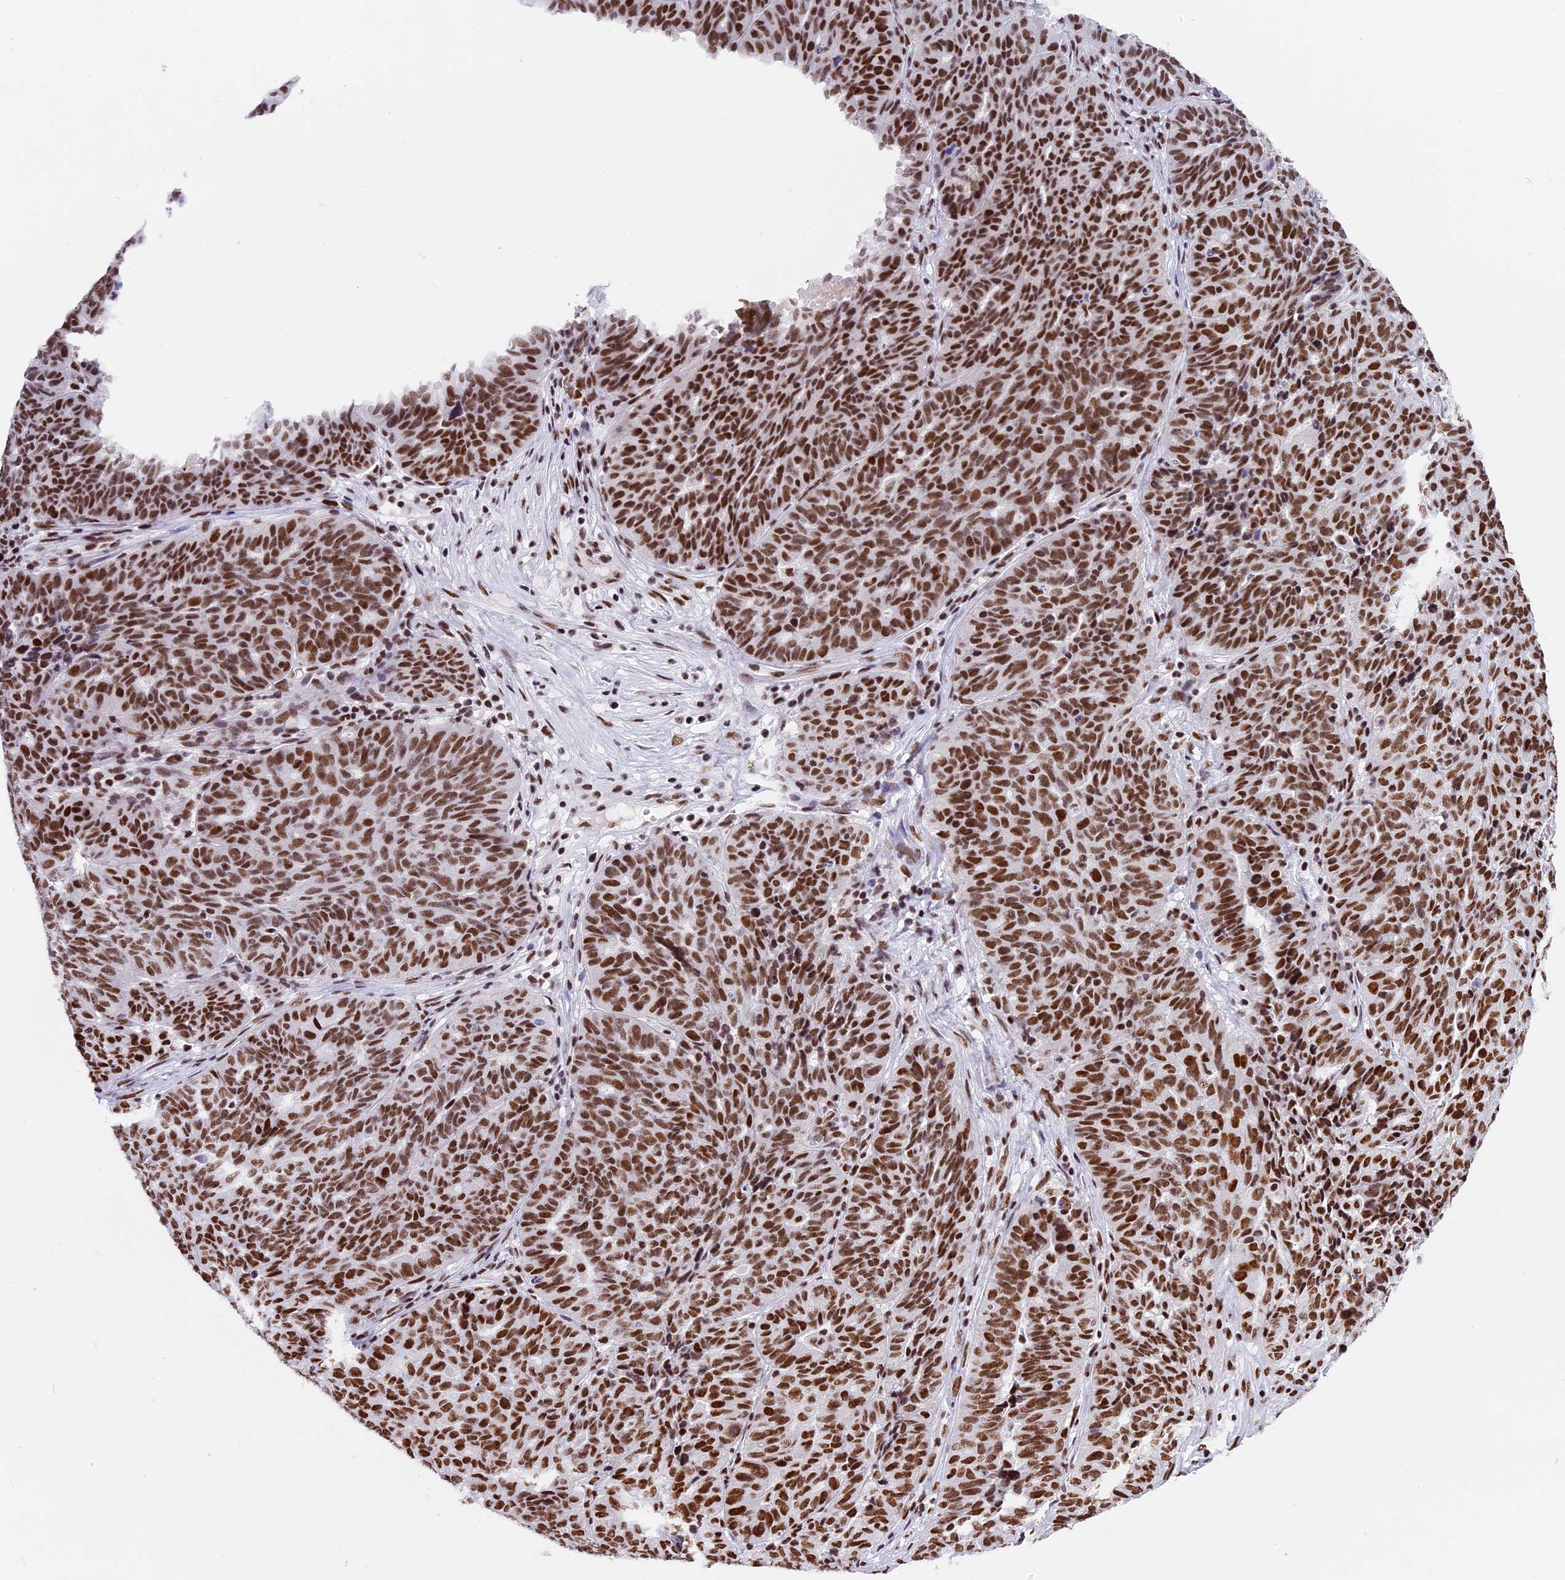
{"staining": {"intensity": "strong", "quantity": ">75%", "location": "nuclear"}, "tissue": "ovarian cancer", "cell_type": "Tumor cells", "image_type": "cancer", "snomed": [{"axis": "morphology", "description": "Cystadenocarcinoma, serous, NOS"}, {"axis": "topography", "description": "Ovary"}], "caption": "A high amount of strong nuclear positivity is appreciated in about >75% of tumor cells in serous cystadenocarcinoma (ovarian) tissue. (IHC, brightfield microscopy, high magnification).", "gene": "SBNO1", "patient": {"sex": "female", "age": 59}}